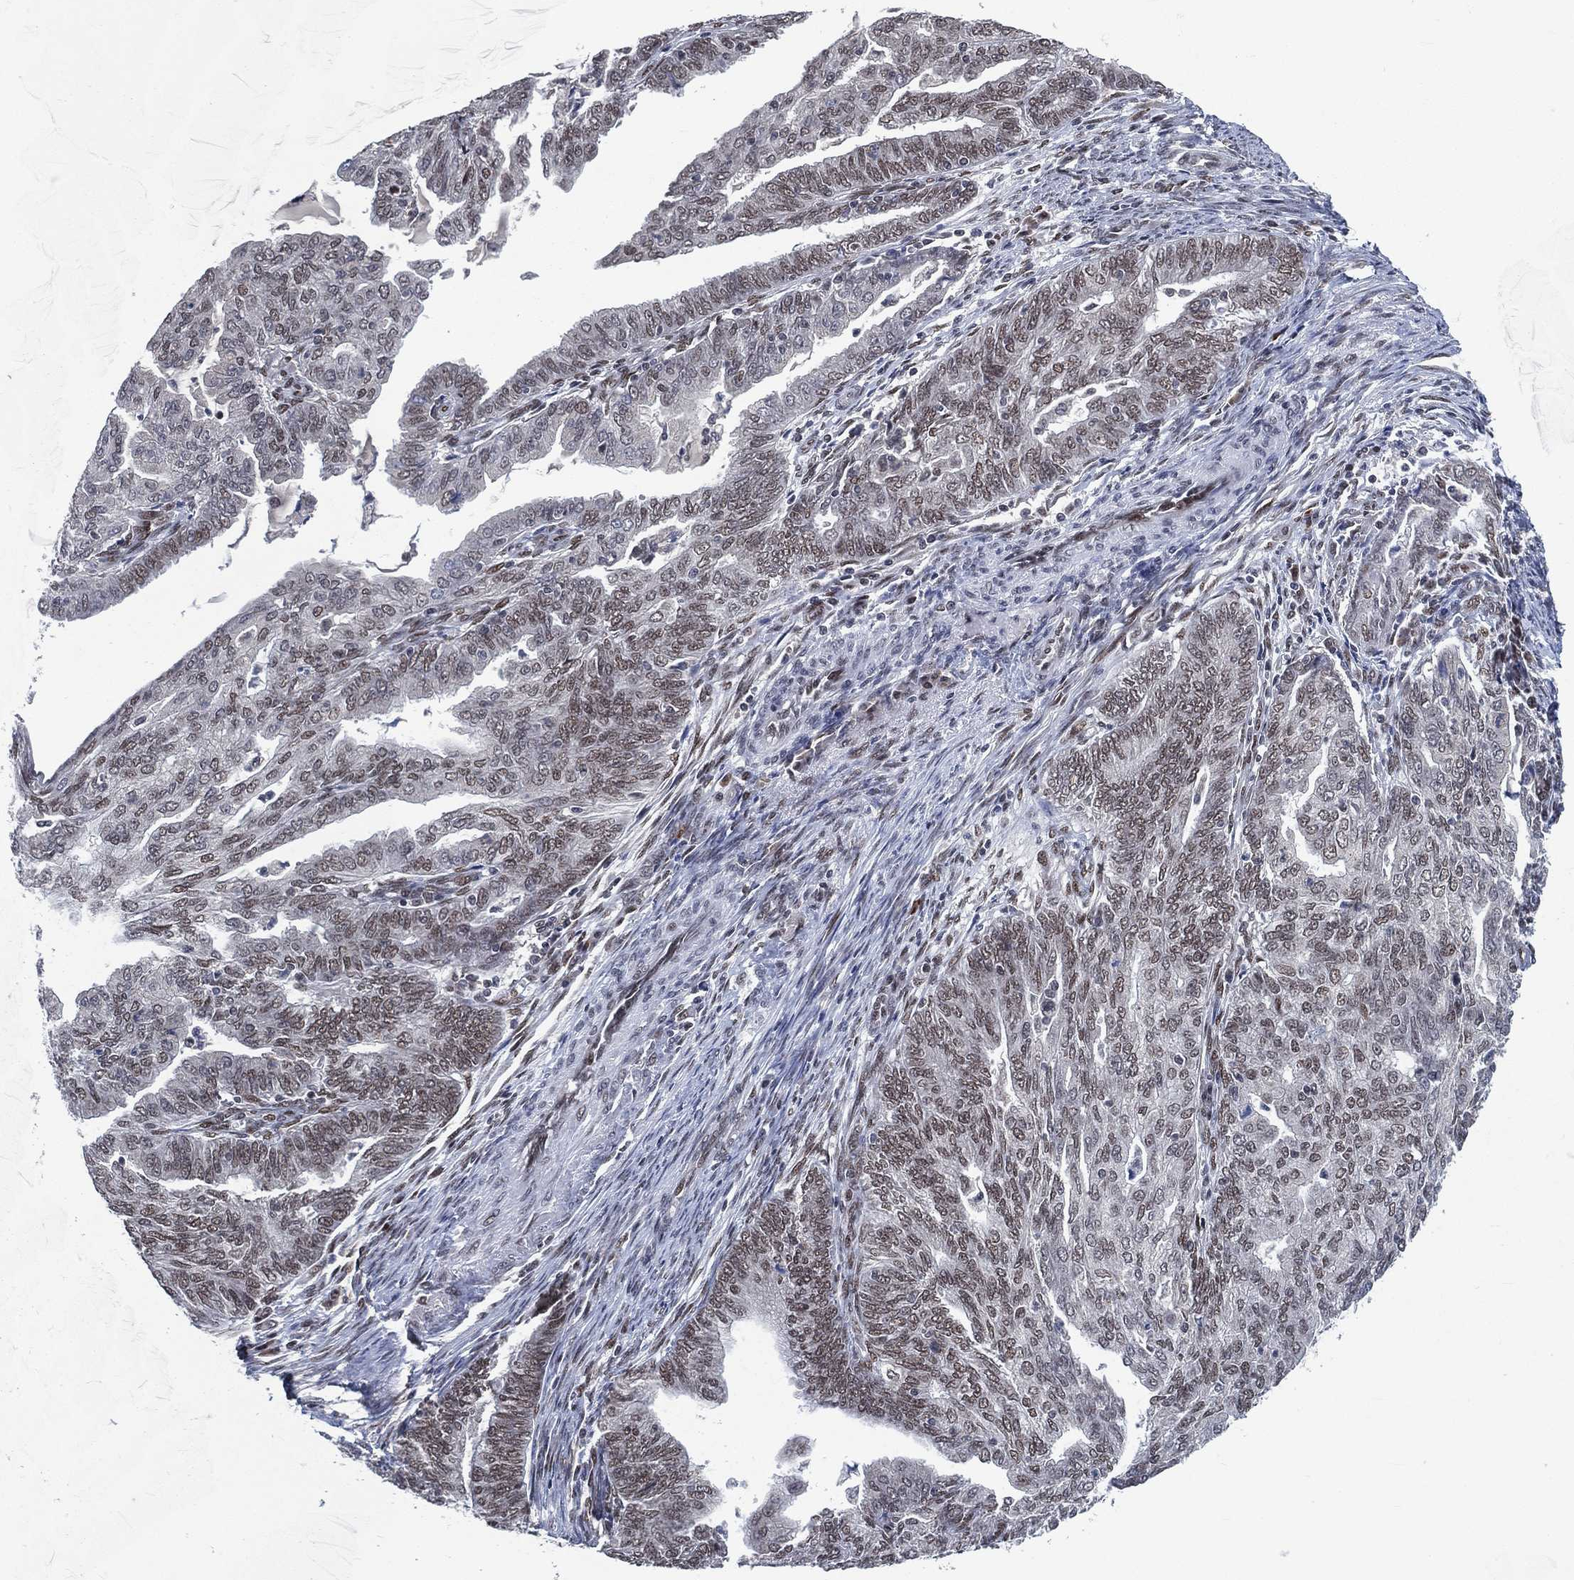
{"staining": {"intensity": "weak", "quantity": "25%-75%", "location": "nuclear"}, "tissue": "endometrial cancer", "cell_type": "Tumor cells", "image_type": "cancer", "snomed": [{"axis": "morphology", "description": "Adenocarcinoma, NOS"}, {"axis": "topography", "description": "Endometrium"}], "caption": "A brown stain labels weak nuclear expression of a protein in endometrial adenocarcinoma tumor cells. (DAB IHC with brightfield microscopy, high magnification).", "gene": "YLPM1", "patient": {"sex": "female", "age": 82}}